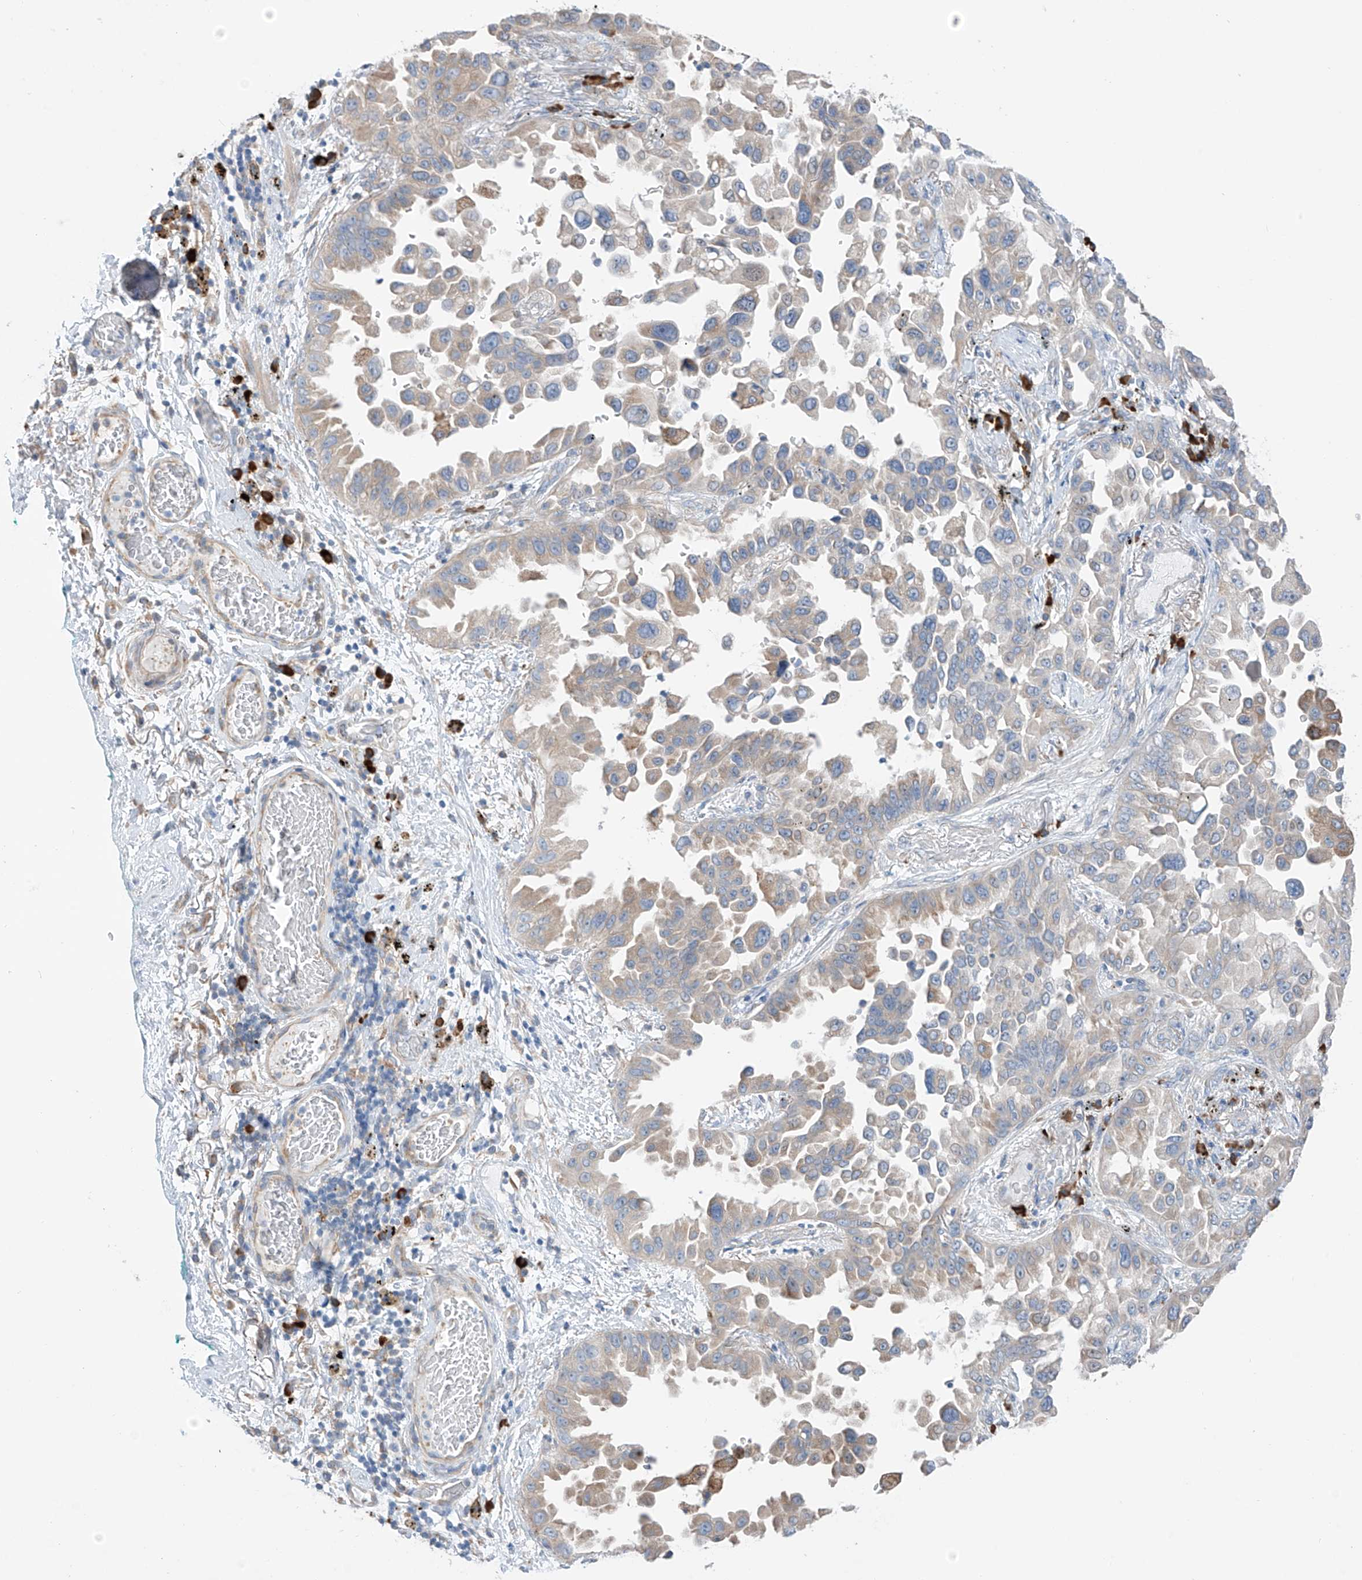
{"staining": {"intensity": "weak", "quantity": "<25%", "location": "cytoplasmic/membranous"}, "tissue": "lung cancer", "cell_type": "Tumor cells", "image_type": "cancer", "snomed": [{"axis": "morphology", "description": "Adenocarcinoma, NOS"}, {"axis": "topography", "description": "Lung"}], "caption": "Lung cancer was stained to show a protein in brown. There is no significant staining in tumor cells.", "gene": "REC8", "patient": {"sex": "female", "age": 67}}